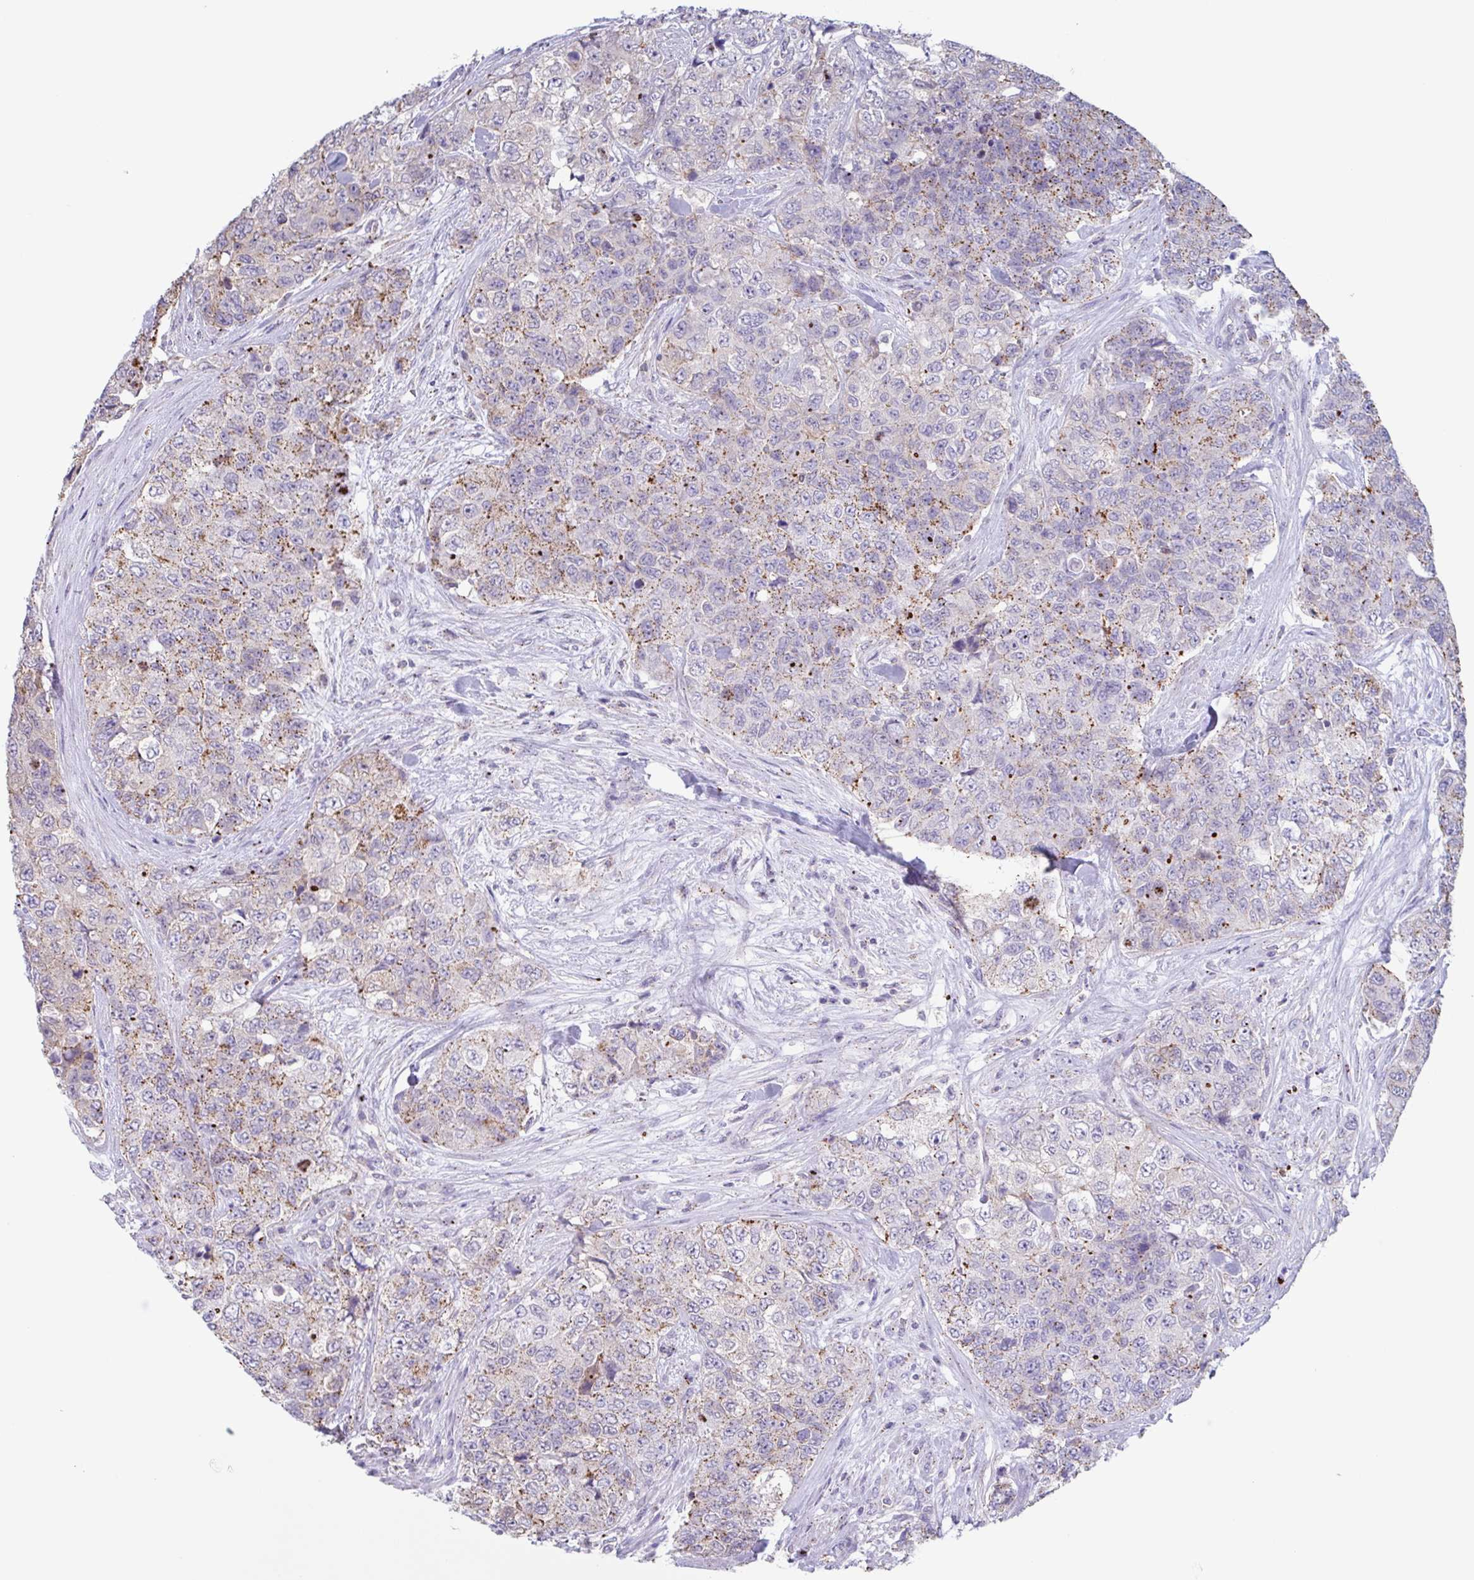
{"staining": {"intensity": "moderate", "quantity": ">75%", "location": "cytoplasmic/membranous"}, "tissue": "urothelial cancer", "cell_type": "Tumor cells", "image_type": "cancer", "snomed": [{"axis": "morphology", "description": "Urothelial carcinoma, High grade"}, {"axis": "topography", "description": "Urinary bladder"}], "caption": "High-grade urothelial carcinoma tissue exhibits moderate cytoplasmic/membranous staining in about >75% of tumor cells", "gene": "CHMP5", "patient": {"sex": "female", "age": 78}}